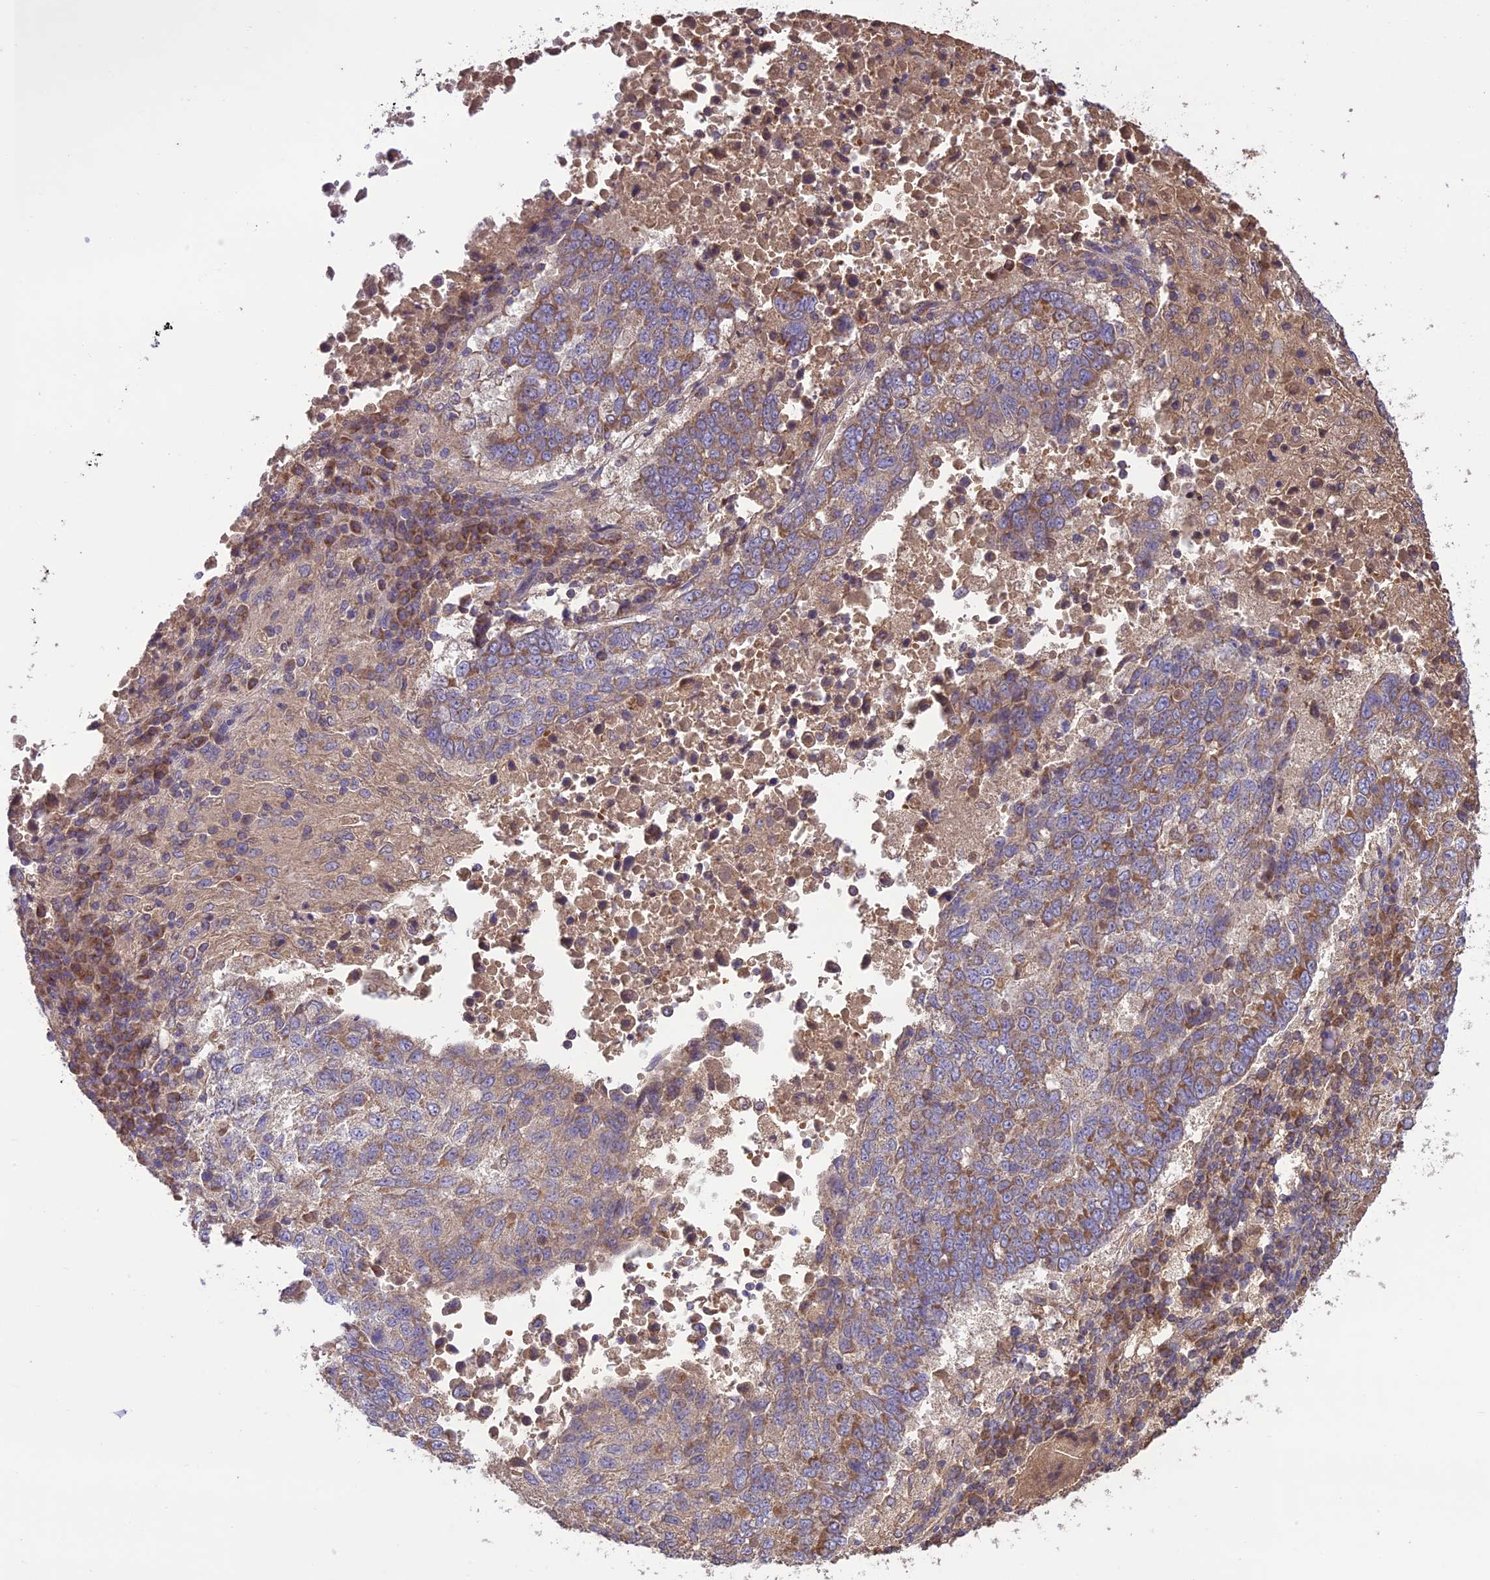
{"staining": {"intensity": "moderate", "quantity": "25%-75%", "location": "cytoplasmic/membranous"}, "tissue": "lung cancer", "cell_type": "Tumor cells", "image_type": "cancer", "snomed": [{"axis": "morphology", "description": "Squamous cell carcinoma, NOS"}, {"axis": "topography", "description": "Lung"}], "caption": "This is an image of immunohistochemistry (IHC) staining of lung cancer, which shows moderate expression in the cytoplasmic/membranous of tumor cells.", "gene": "NDUFAF1", "patient": {"sex": "male", "age": 73}}